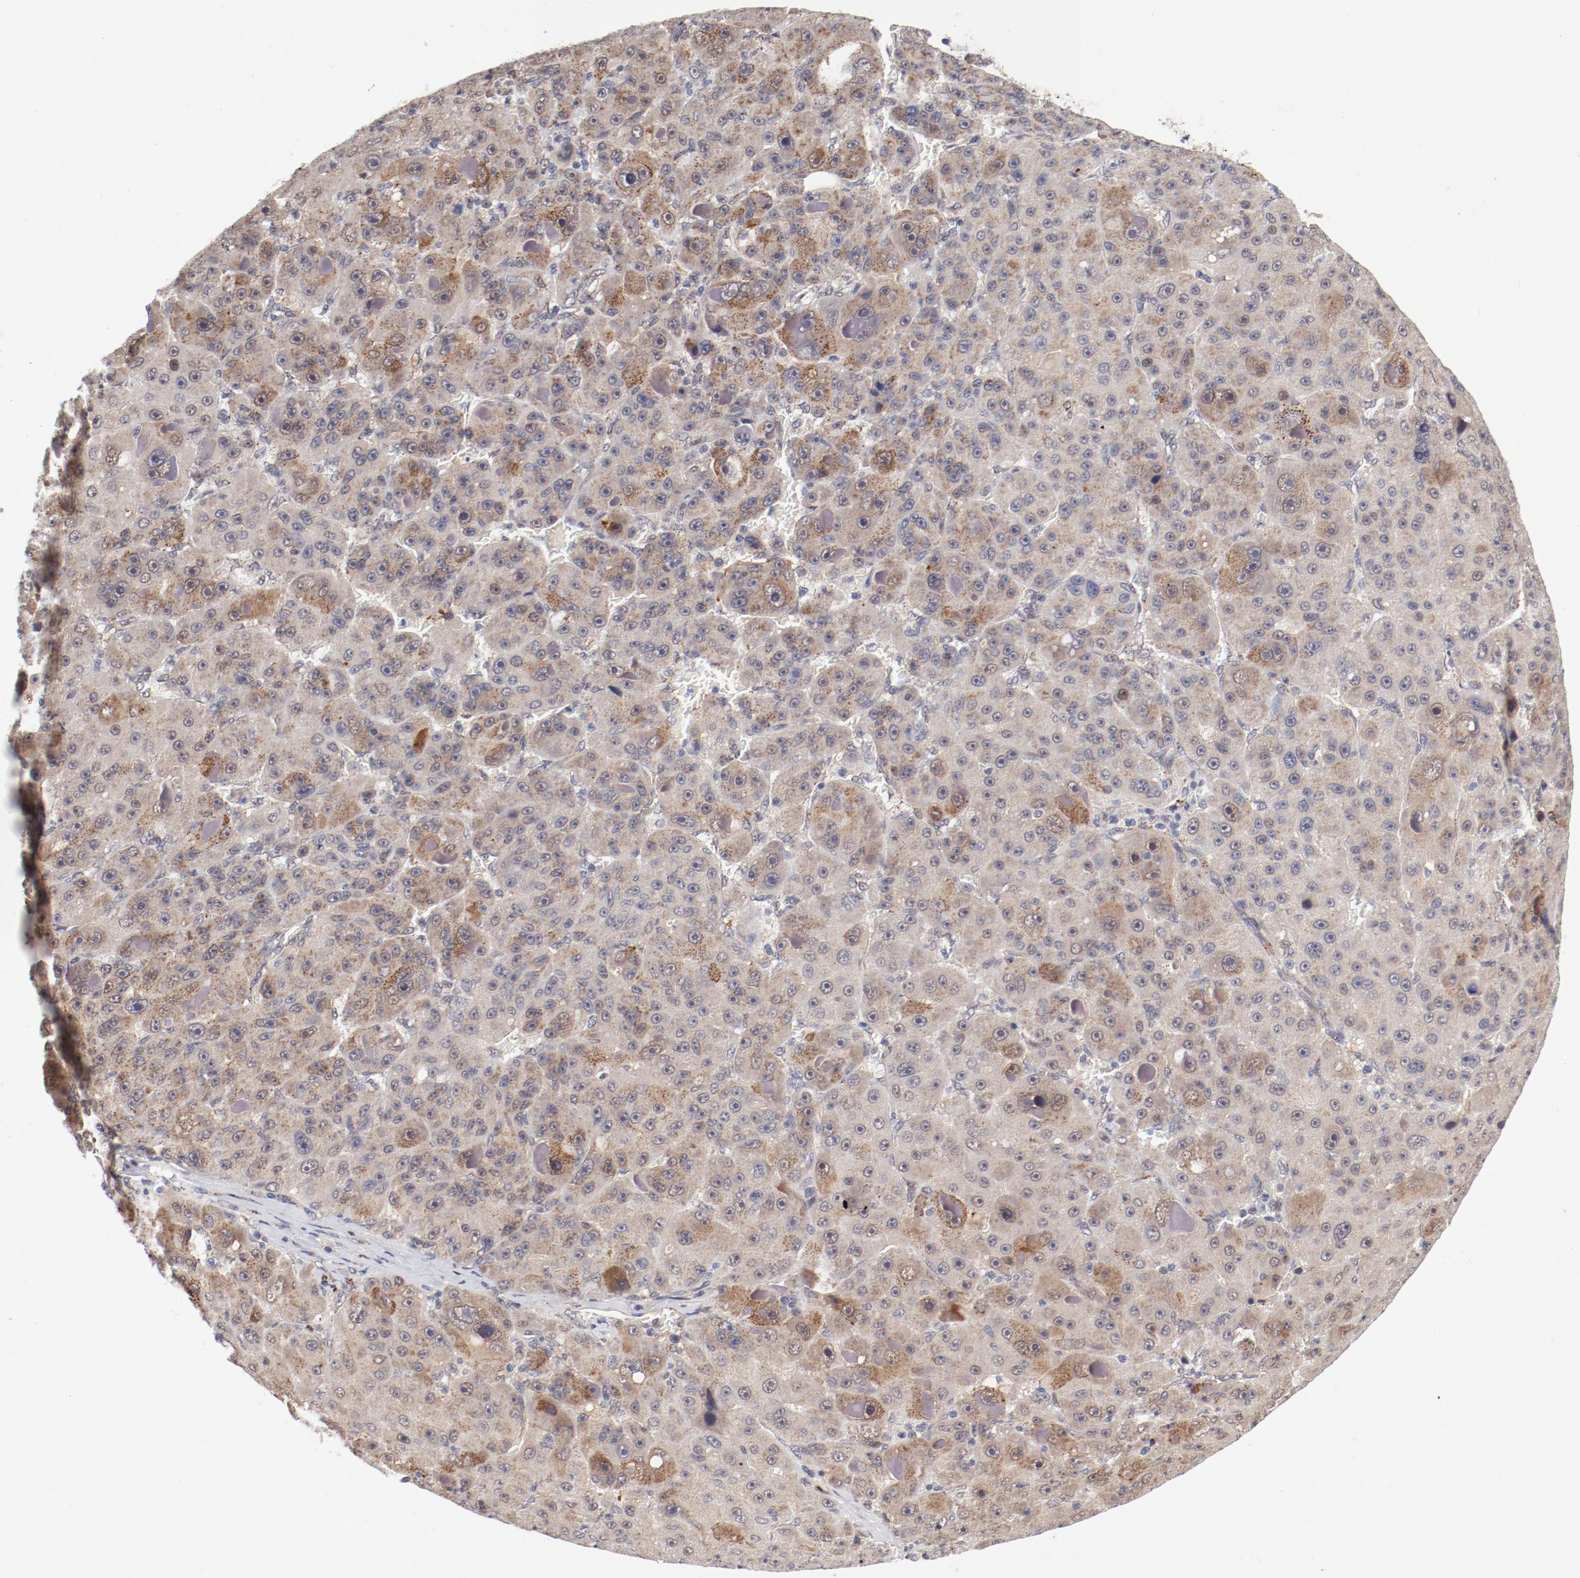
{"staining": {"intensity": "moderate", "quantity": "<25%", "location": "cytoplasmic/membranous"}, "tissue": "liver cancer", "cell_type": "Tumor cells", "image_type": "cancer", "snomed": [{"axis": "morphology", "description": "Carcinoma, Hepatocellular, NOS"}, {"axis": "topography", "description": "Liver"}], "caption": "Protein expression by immunohistochemistry displays moderate cytoplasmic/membranous positivity in approximately <25% of tumor cells in liver hepatocellular carcinoma. (DAB (3,3'-diaminobenzidine) IHC with brightfield microscopy, high magnification).", "gene": "RPL12", "patient": {"sex": "male", "age": 76}}